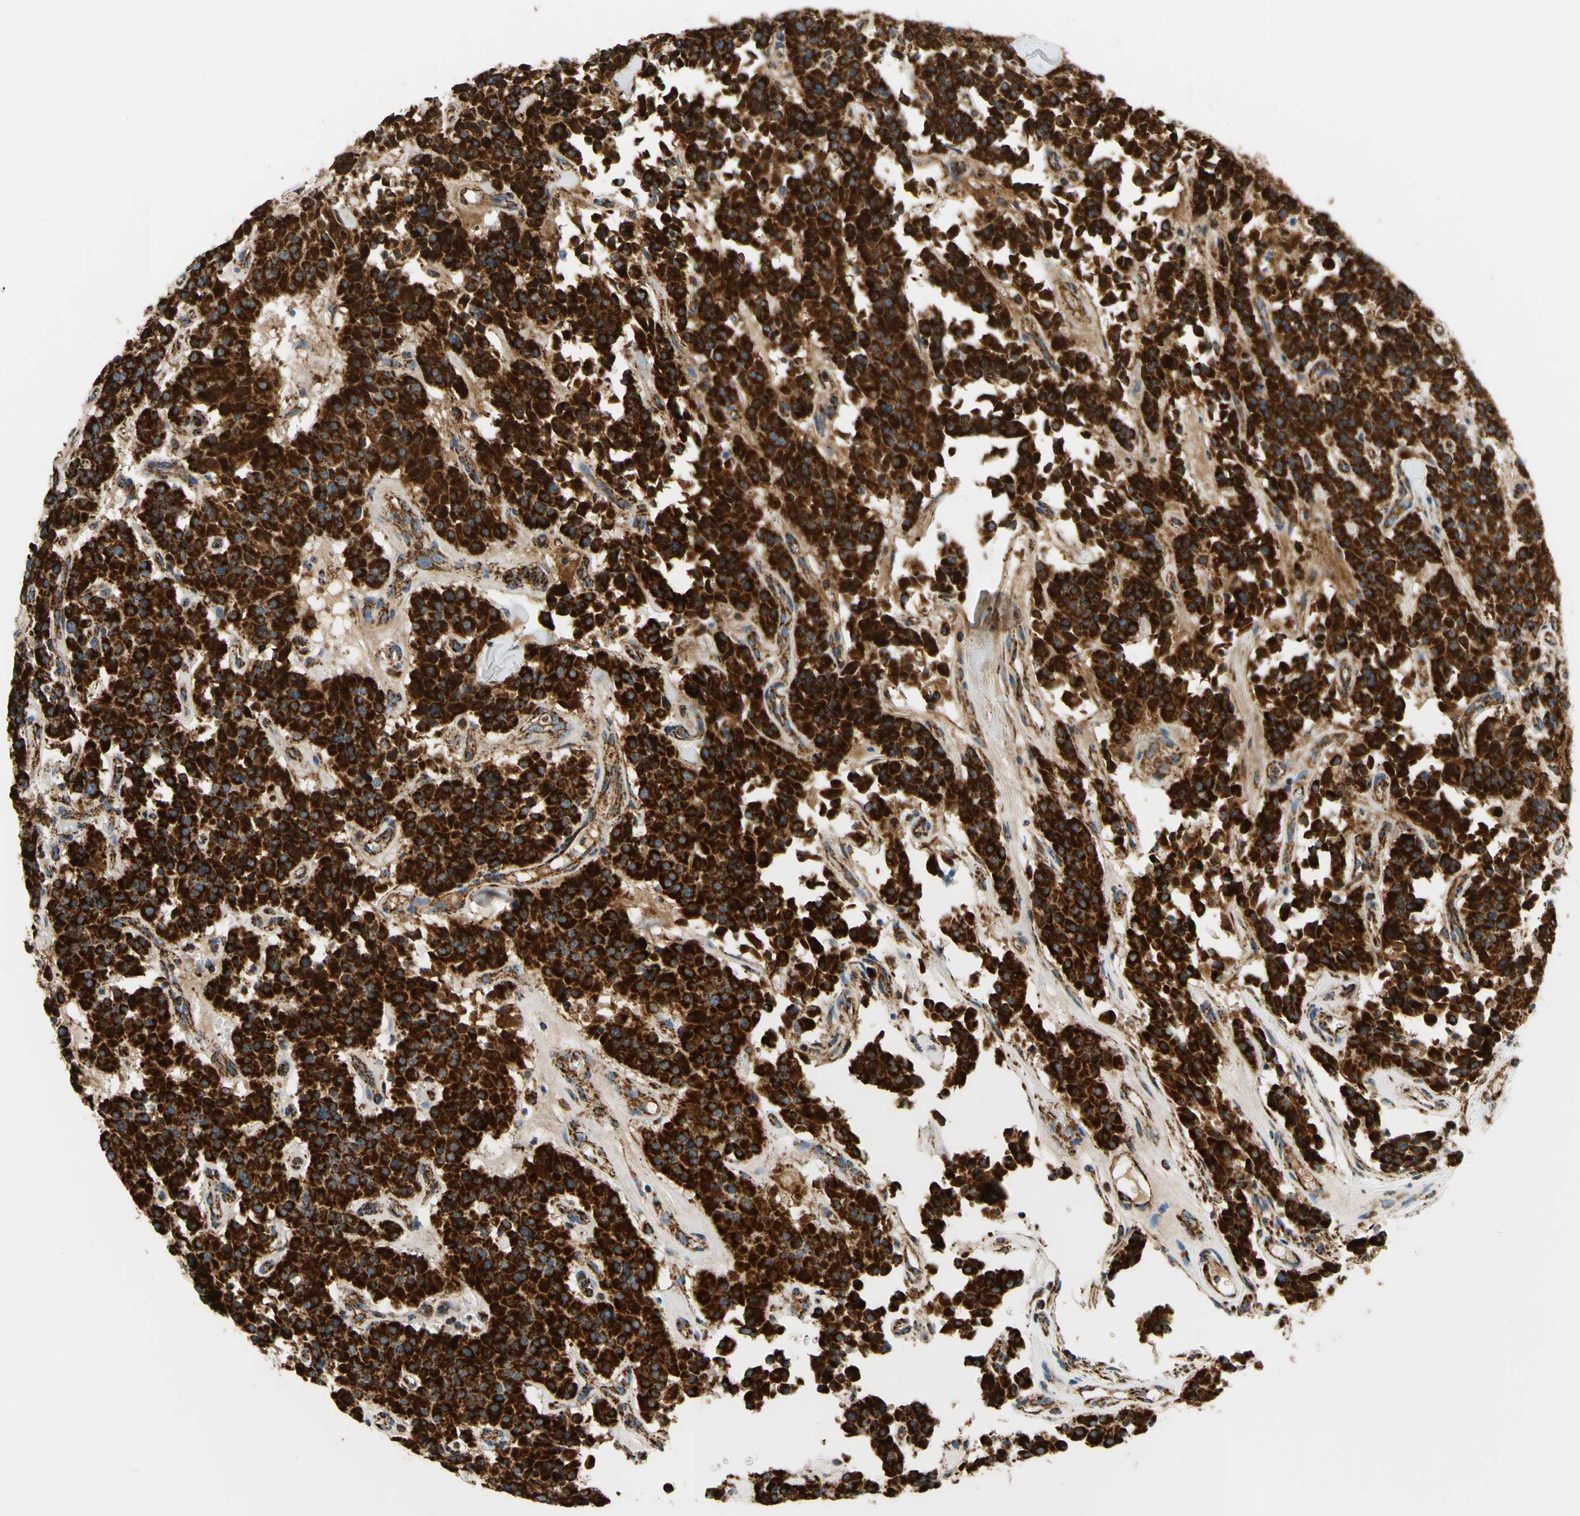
{"staining": {"intensity": "strong", "quantity": ">75%", "location": "cytoplasmic/membranous"}, "tissue": "carcinoid", "cell_type": "Tumor cells", "image_type": "cancer", "snomed": [{"axis": "morphology", "description": "Carcinoid, malignant, NOS"}, {"axis": "topography", "description": "Lung"}], "caption": "This micrograph displays immunohistochemistry (IHC) staining of carcinoid, with high strong cytoplasmic/membranous expression in approximately >75% of tumor cells.", "gene": "MAVS", "patient": {"sex": "male", "age": 30}}